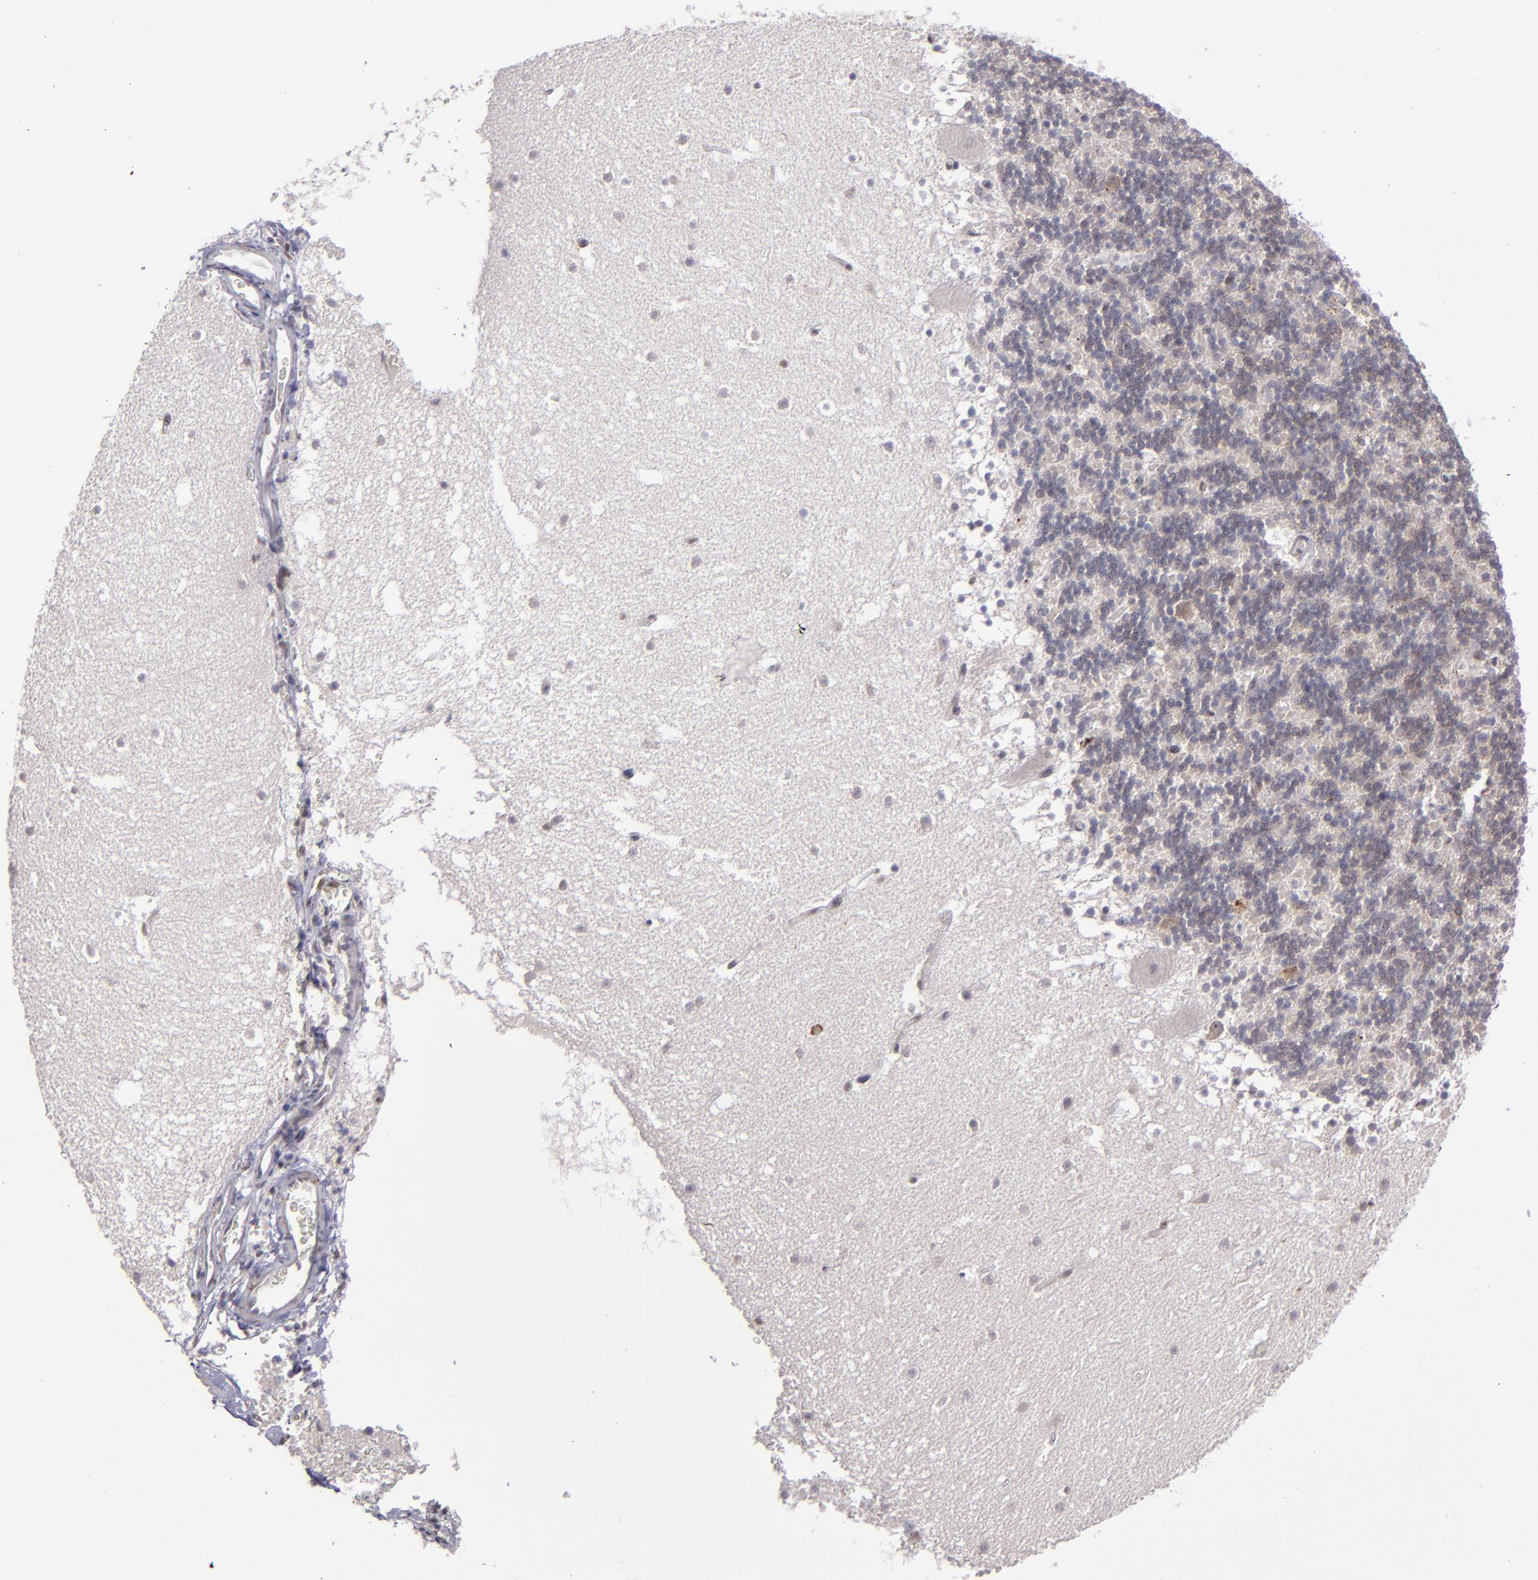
{"staining": {"intensity": "strong", "quantity": "25%-75%", "location": "cytoplasmic/membranous"}, "tissue": "cerebellum", "cell_type": "Cells in granular layer", "image_type": "normal", "snomed": [{"axis": "morphology", "description": "Normal tissue, NOS"}, {"axis": "topography", "description": "Cerebellum"}], "caption": "This histopathology image displays immunohistochemistry staining of normal human cerebellum, with high strong cytoplasmic/membranous expression in approximately 25%-75% of cells in granular layer.", "gene": "RREB1", "patient": {"sex": "male", "age": 45}}